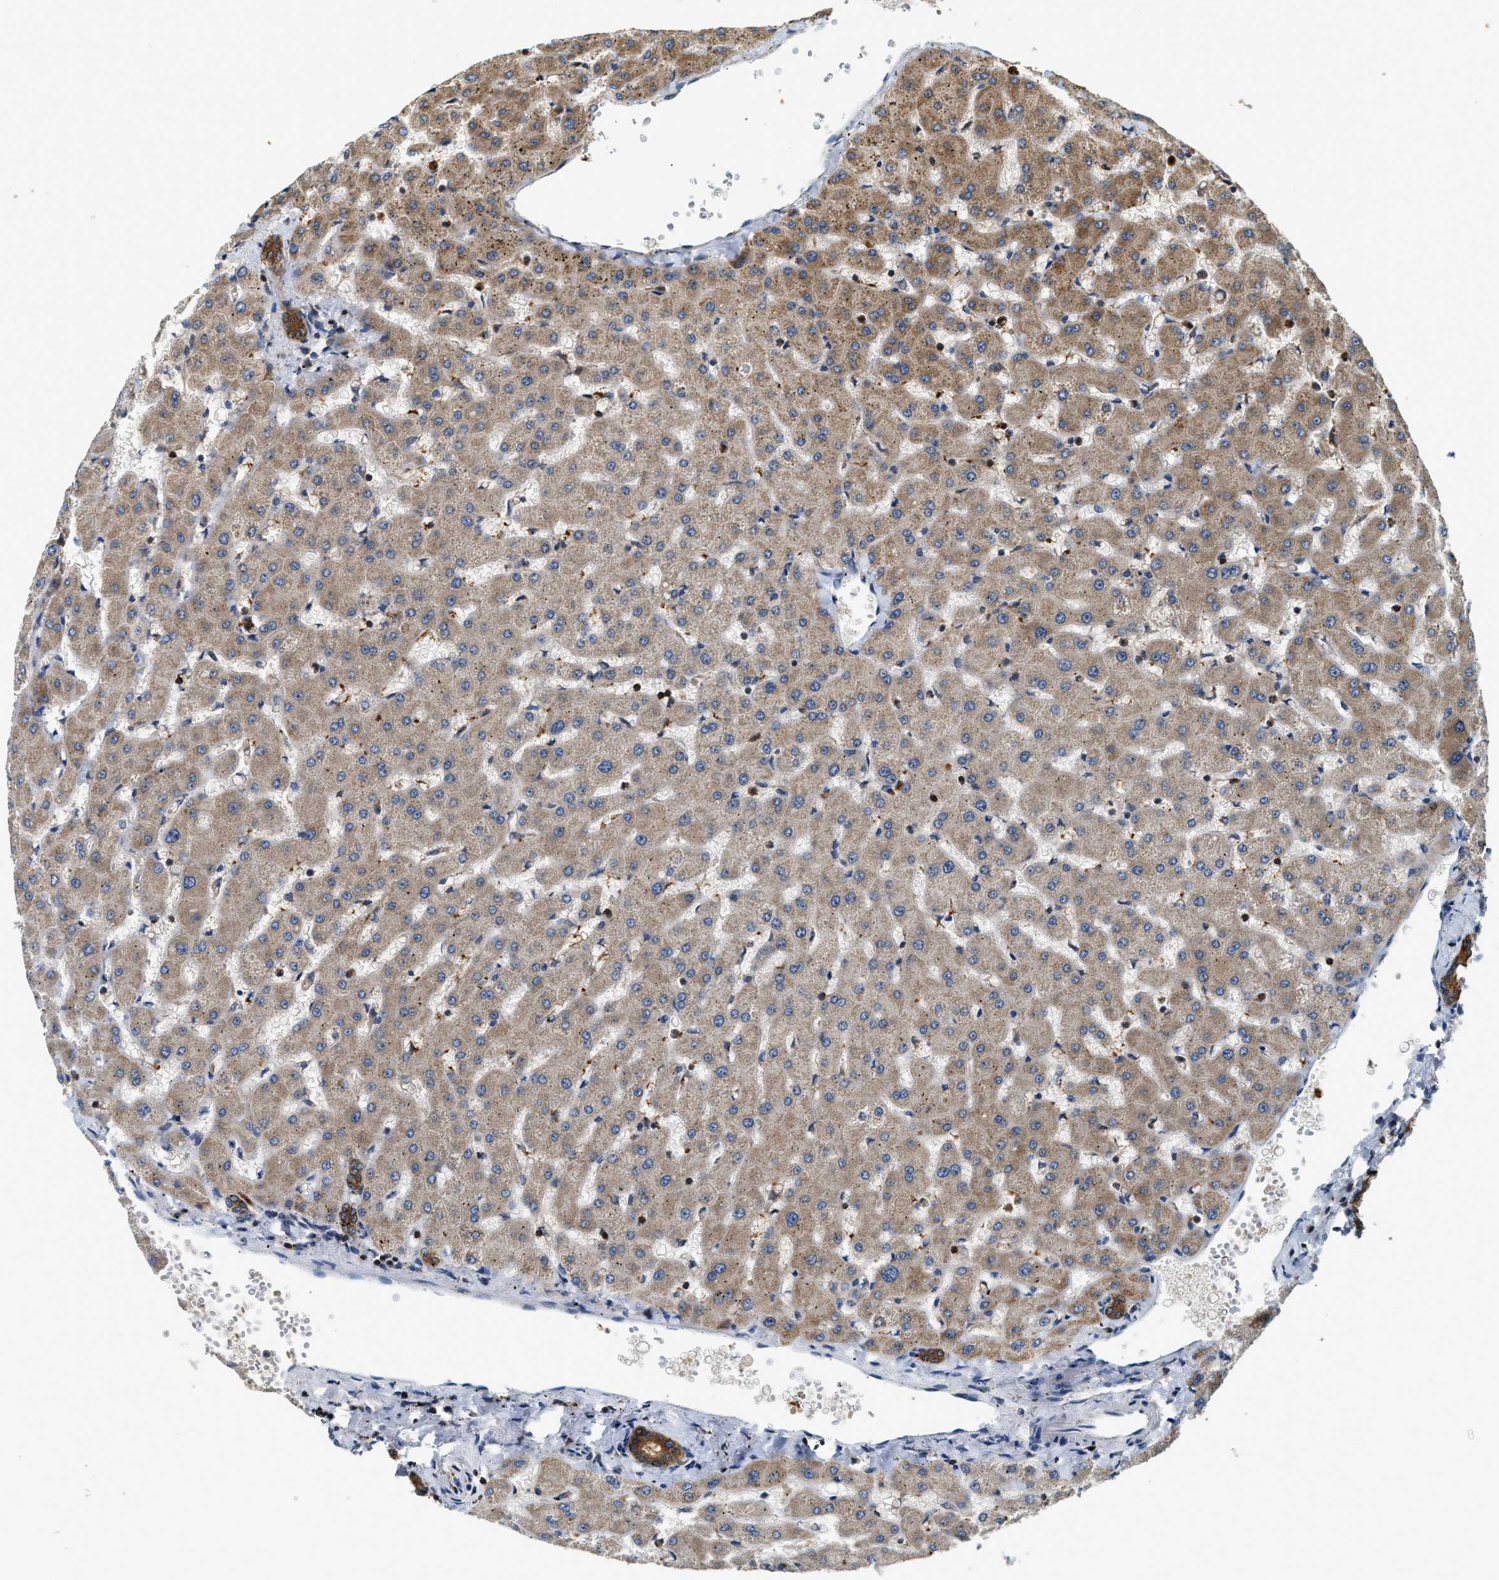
{"staining": {"intensity": "strong", "quantity": ">75%", "location": "cytoplasmic/membranous"}, "tissue": "liver", "cell_type": "Cholangiocytes", "image_type": "normal", "snomed": [{"axis": "morphology", "description": "Normal tissue, NOS"}, {"axis": "topography", "description": "Liver"}], "caption": "Strong cytoplasmic/membranous protein staining is present in approximately >75% of cholangiocytes in liver. (IHC, brightfield microscopy, high magnification).", "gene": "SNX5", "patient": {"sex": "female", "age": 63}}